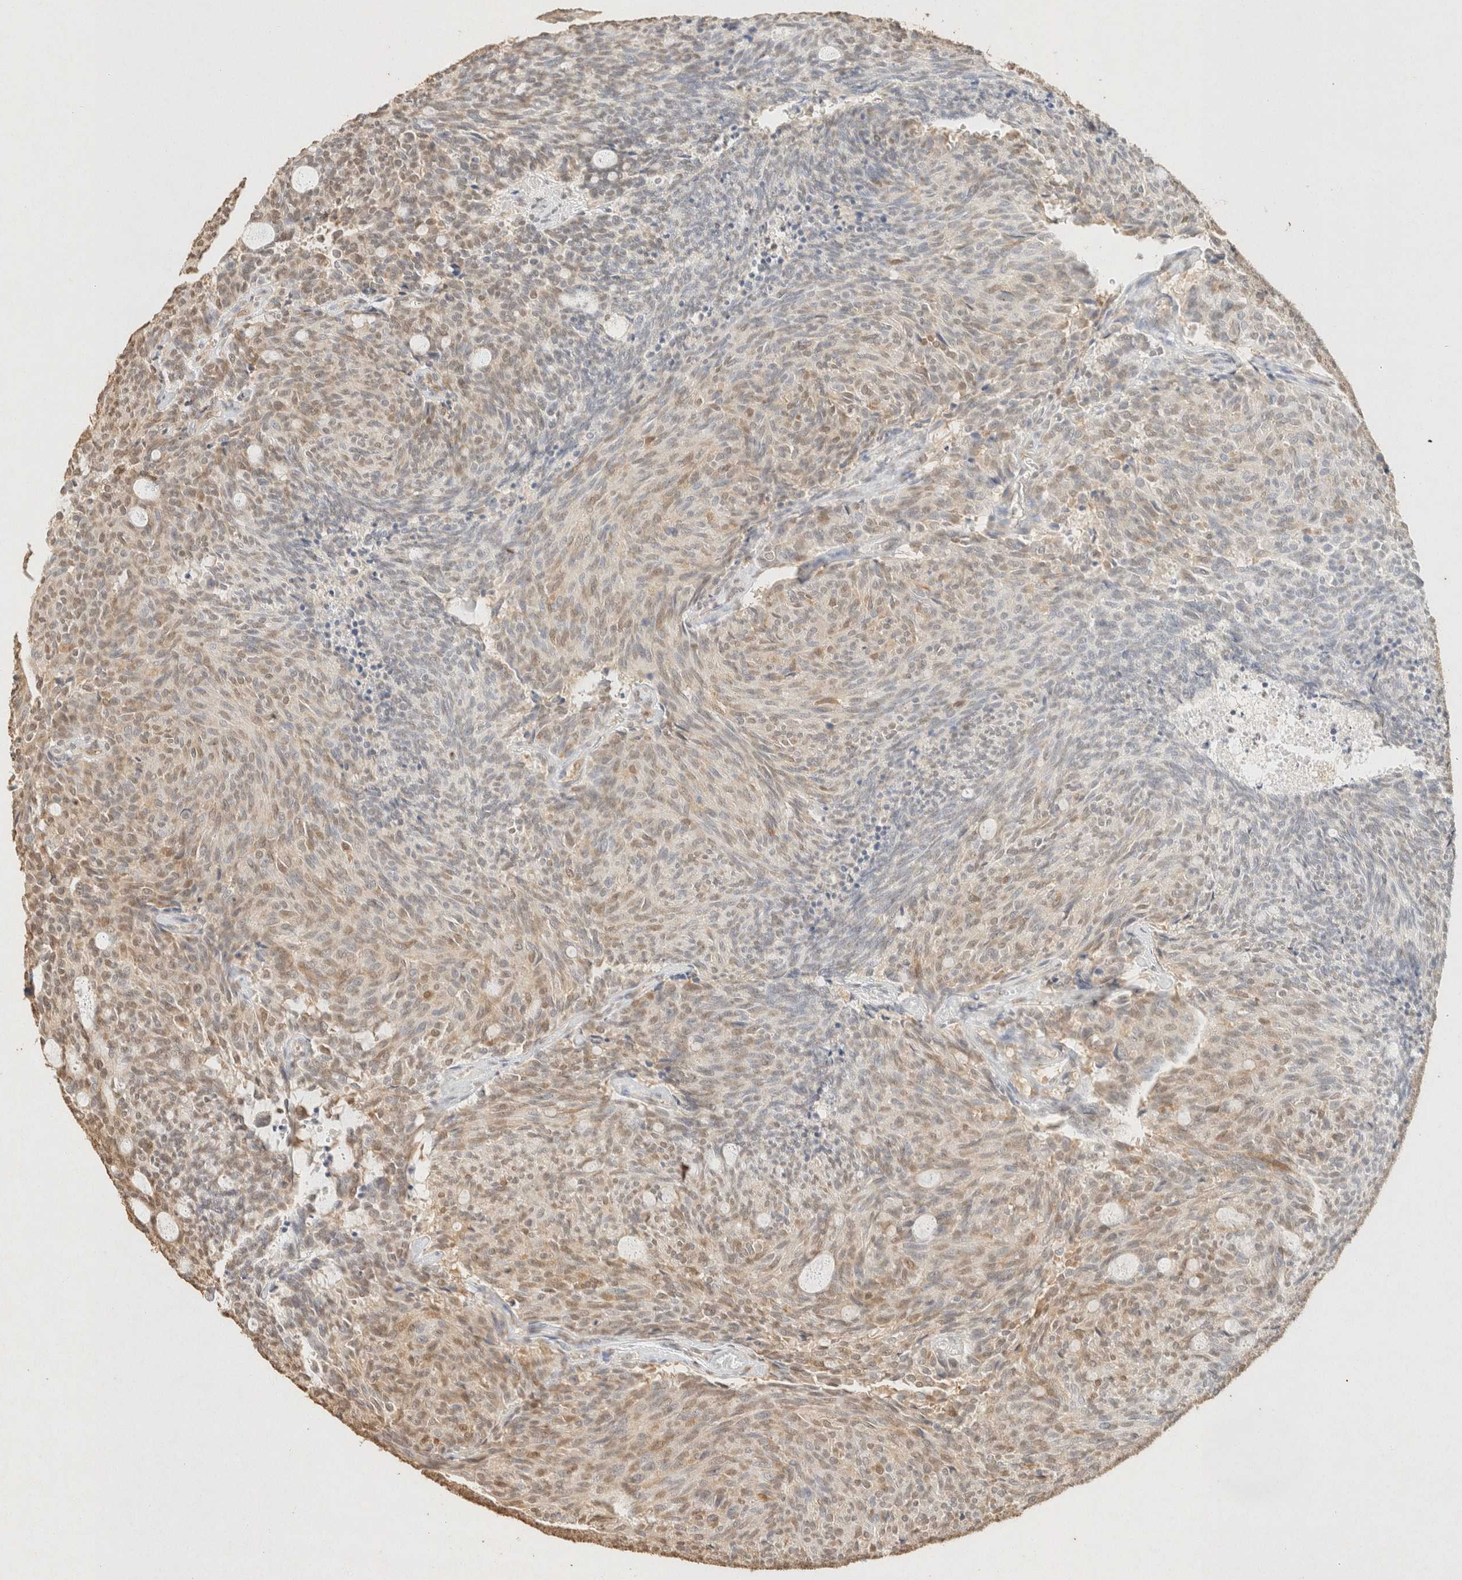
{"staining": {"intensity": "weak", "quantity": ">75%", "location": "cytoplasmic/membranous,nuclear"}, "tissue": "carcinoid", "cell_type": "Tumor cells", "image_type": "cancer", "snomed": [{"axis": "morphology", "description": "Carcinoid, malignant, NOS"}, {"axis": "topography", "description": "Pancreas"}], "caption": "IHC image of carcinoid (malignant) stained for a protein (brown), which demonstrates low levels of weak cytoplasmic/membranous and nuclear expression in about >75% of tumor cells.", "gene": "S100A13", "patient": {"sex": "female", "age": 54}}